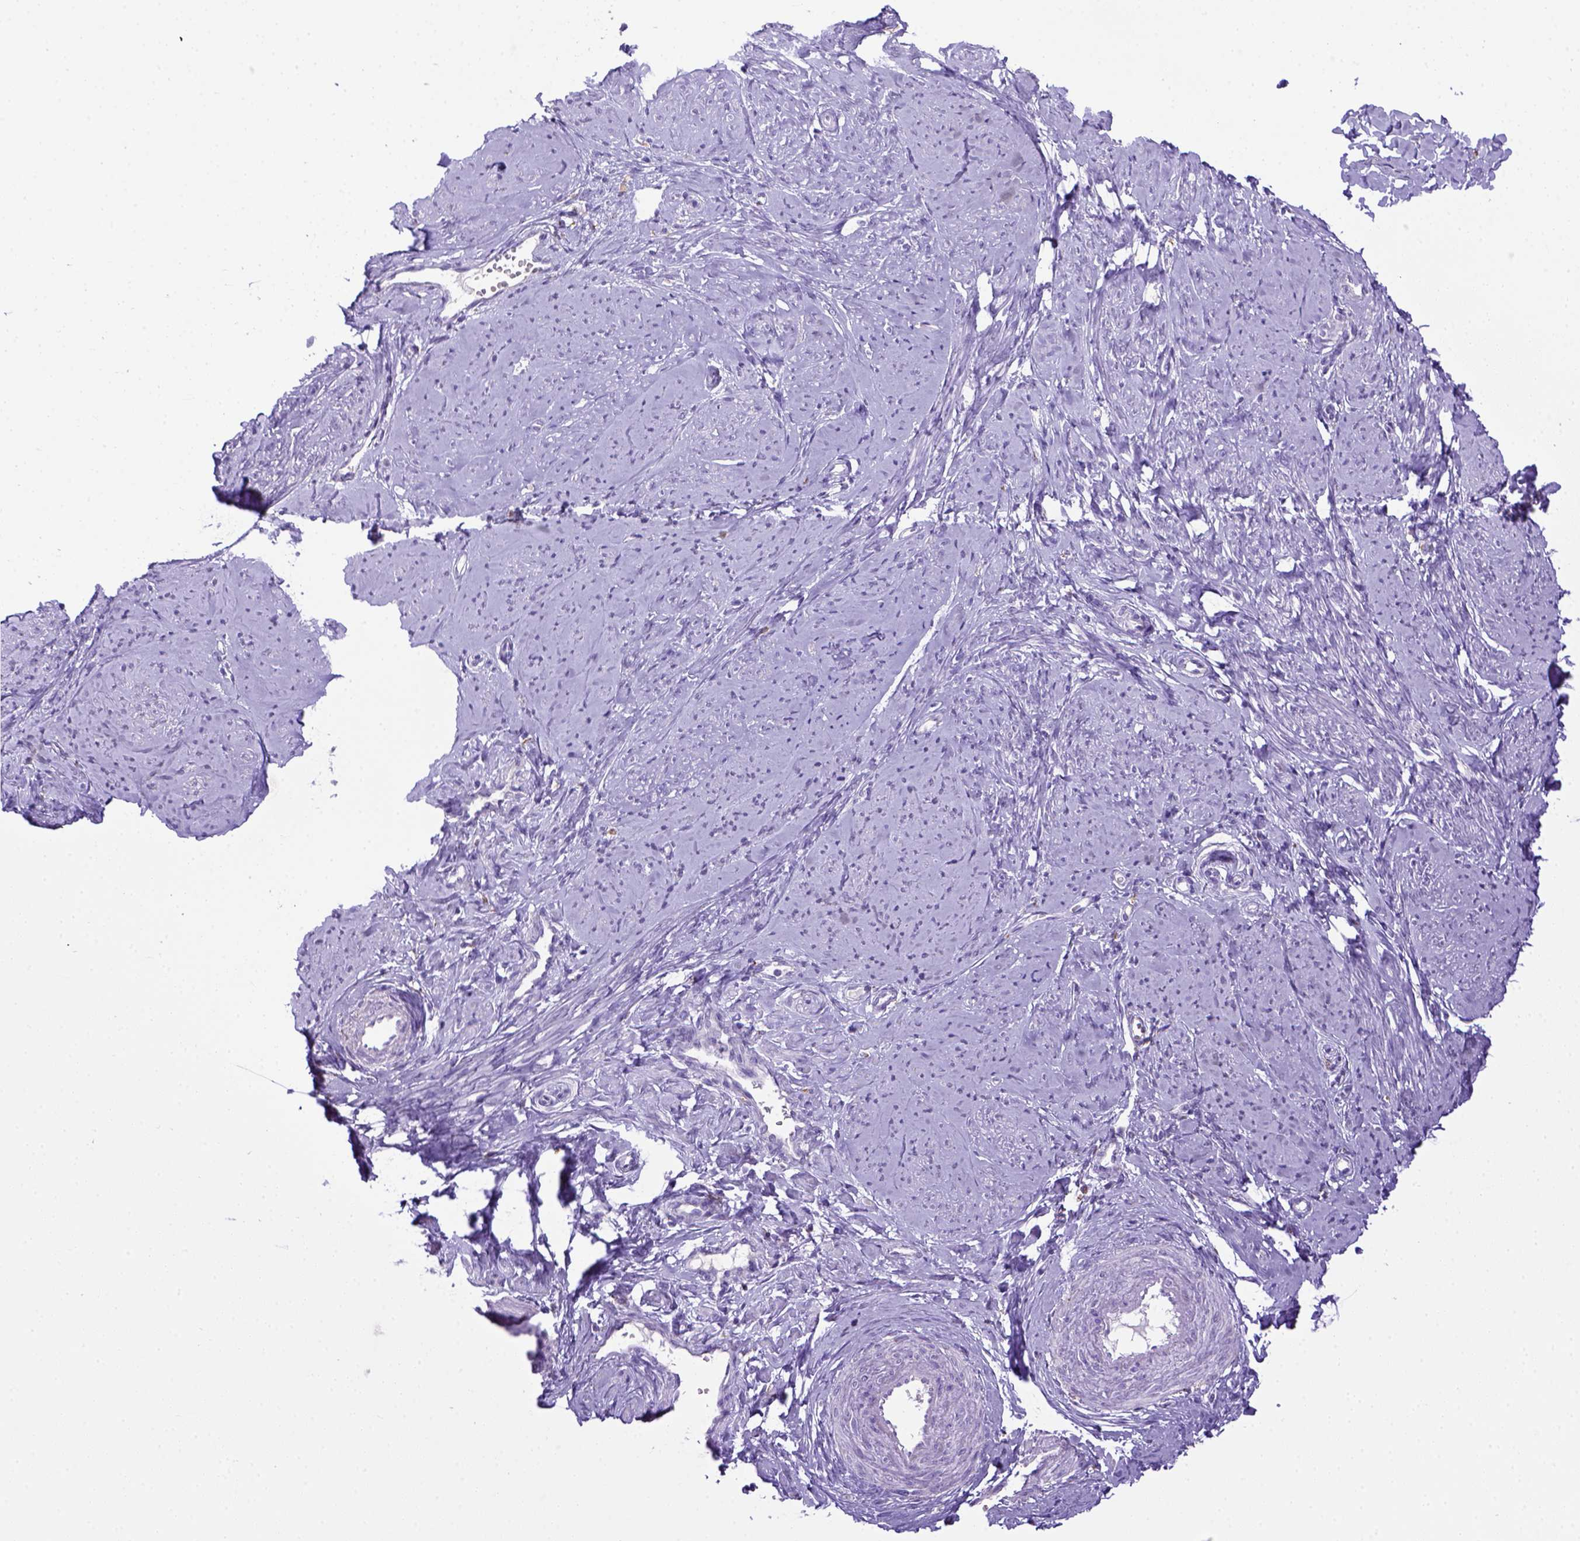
{"staining": {"intensity": "negative", "quantity": "none", "location": "none"}, "tissue": "smooth muscle", "cell_type": "Smooth muscle cells", "image_type": "normal", "snomed": [{"axis": "morphology", "description": "Normal tissue, NOS"}, {"axis": "topography", "description": "Smooth muscle"}], "caption": "Photomicrograph shows no significant protein expression in smooth muscle cells of normal smooth muscle. (DAB immunohistochemistry (IHC) with hematoxylin counter stain).", "gene": "CD68", "patient": {"sex": "female", "age": 48}}